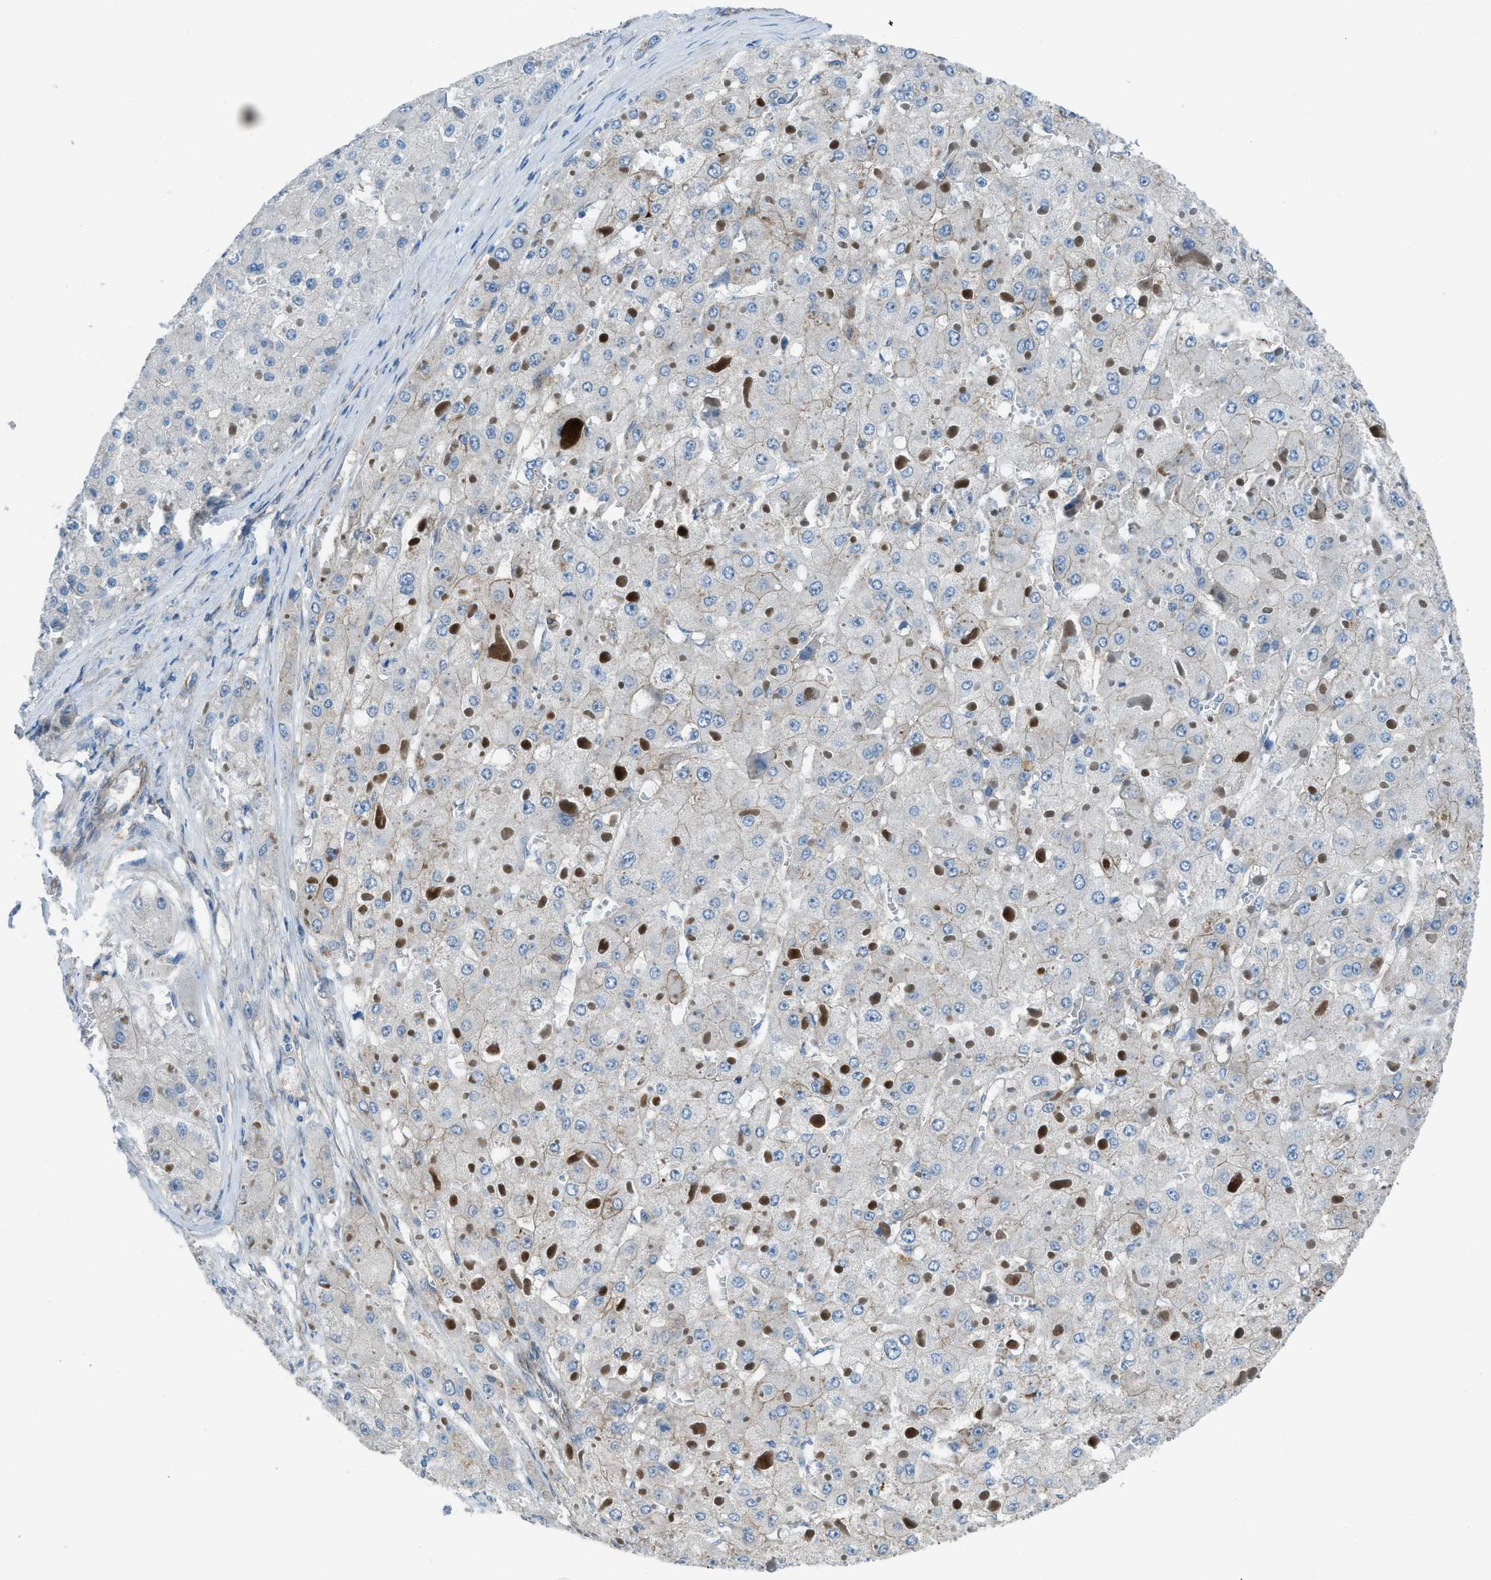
{"staining": {"intensity": "negative", "quantity": "none", "location": "none"}, "tissue": "liver cancer", "cell_type": "Tumor cells", "image_type": "cancer", "snomed": [{"axis": "morphology", "description": "Carcinoma, Hepatocellular, NOS"}, {"axis": "topography", "description": "Liver"}], "caption": "Tumor cells show no significant expression in liver hepatocellular carcinoma. (DAB immunohistochemistry with hematoxylin counter stain).", "gene": "PRKN", "patient": {"sex": "female", "age": 73}}